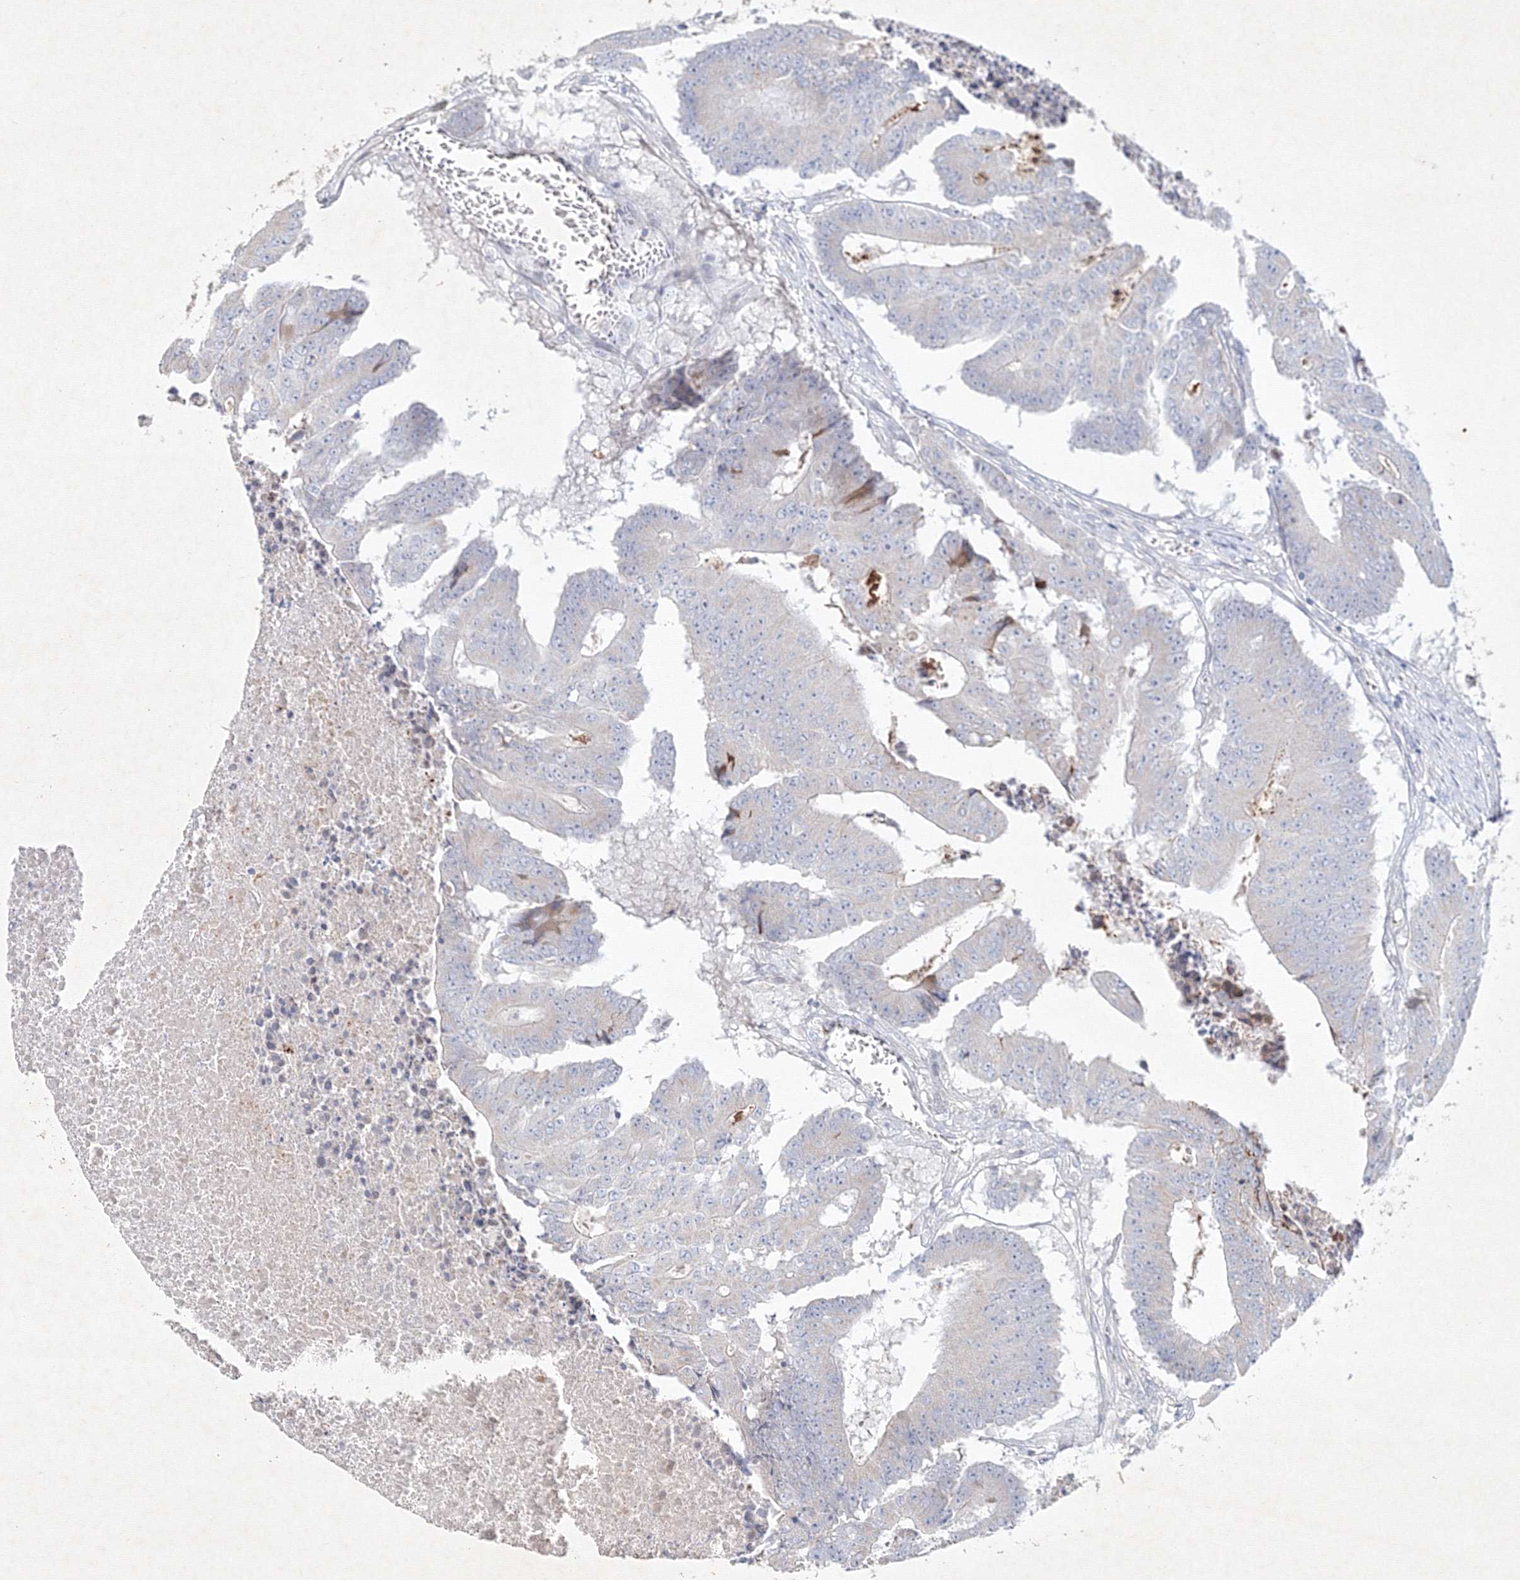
{"staining": {"intensity": "negative", "quantity": "none", "location": "none"}, "tissue": "colorectal cancer", "cell_type": "Tumor cells", "image_type": "cancer", "snomed": [{"axis": "morphology", "description": "Adenocarcinoma, NOS"}, {"axis": "topography", "description": "Colon"}], "caption": "Adenocarcinoma (colorectal) stained for a protein using IHC exhibits no expression tumor cells.", "gene": "CXXC4", "patient": {"sex": "male", "age": 87}}